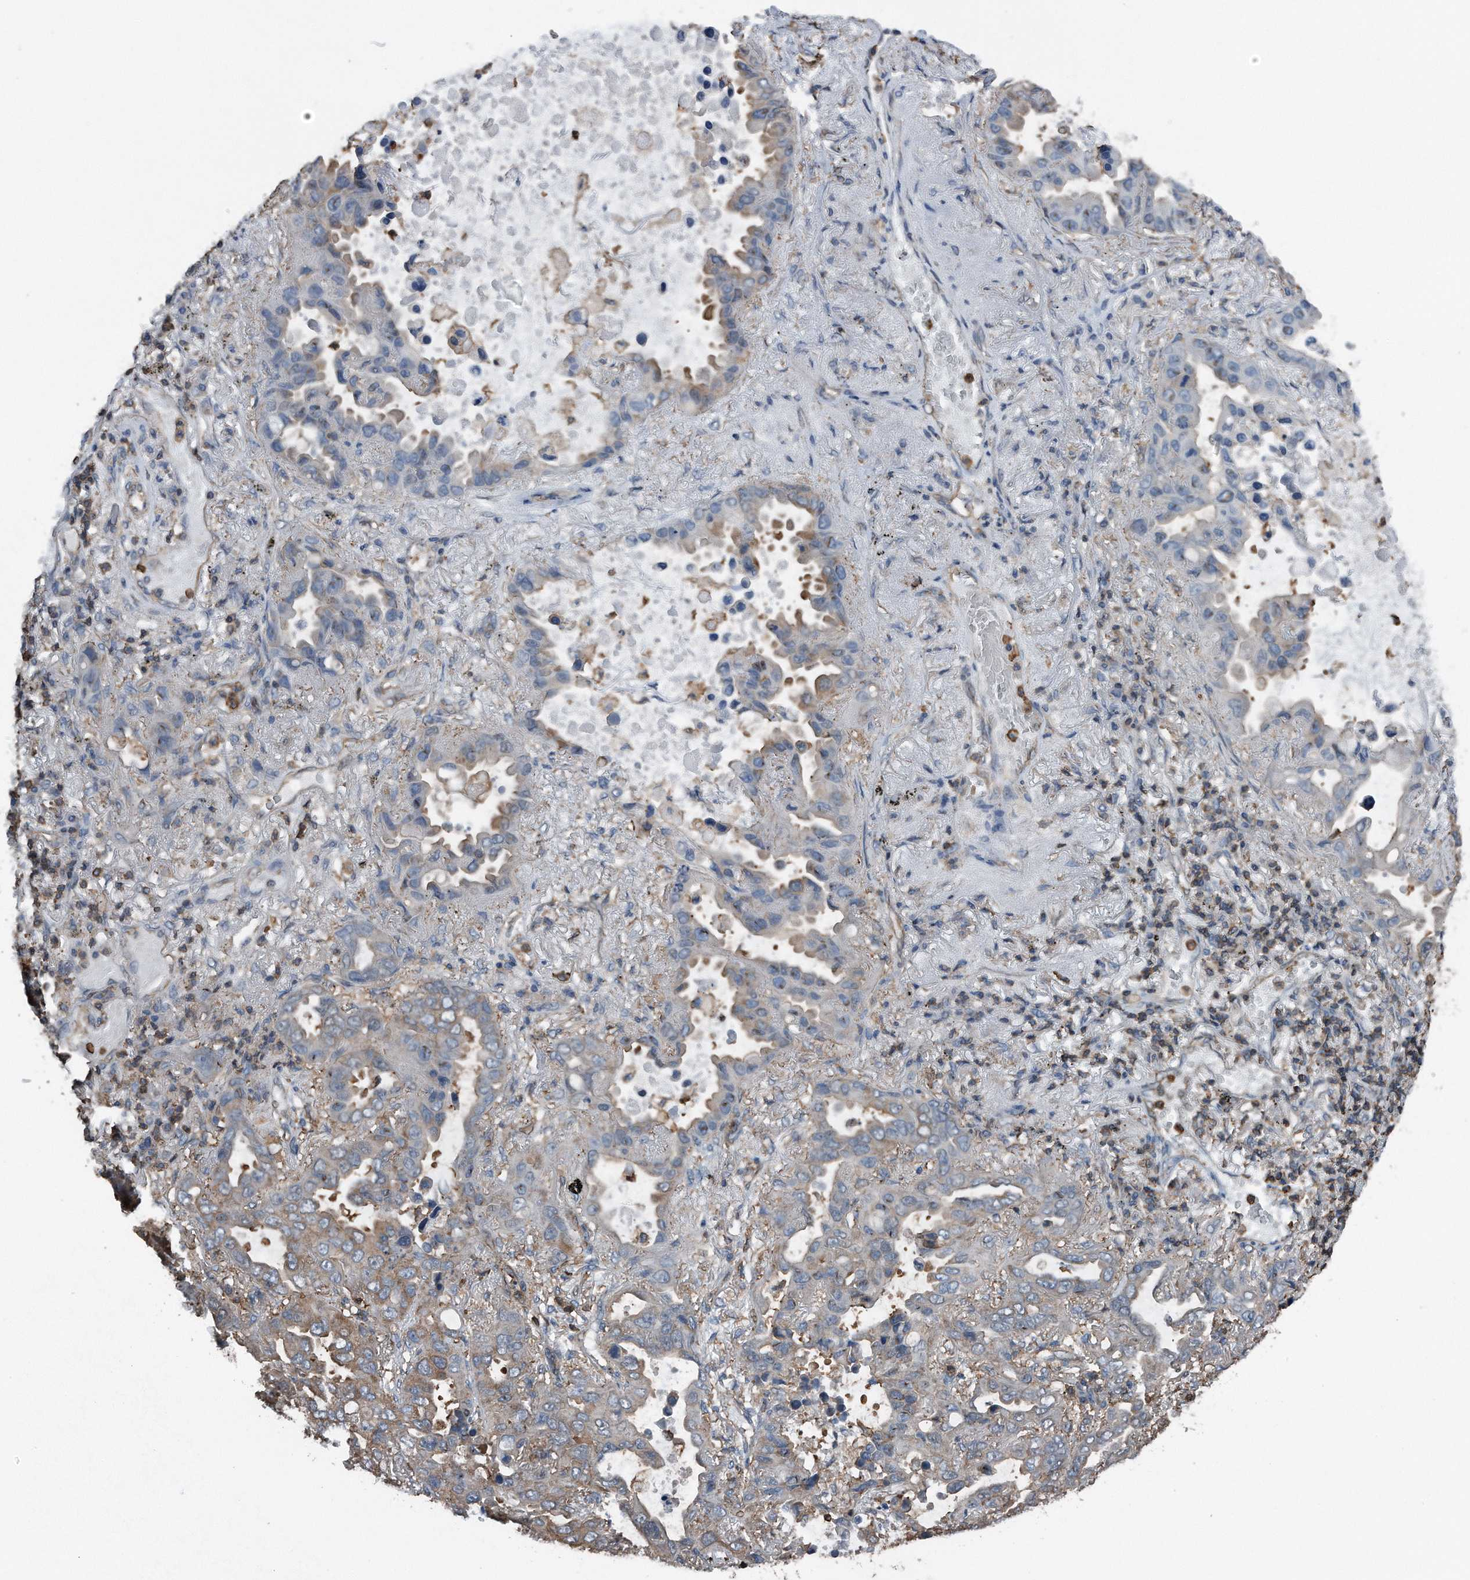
{"staining": {"intensity": "weak", "quantity": "25%-75%", "location": "cytoplasmic/membranous"}, "tissue": "lung cancer", "cell_type": "Tumor cells", "image_type": "cancer", "snomed": [{"axis": "morphology", "description": "Adenocarcinoma, NOS"}, {"axis": "topography", "description": "Lung"}], "caption": "About 25%-75% of tumor cells in adenocarcinoma (lung) demonstrate weak cytoplasmic/membranous protein positivity as visualized by brown immunohistochemical staining.", "gene": "RSPO3", "patient": {"sex": "male", "age": 64}}